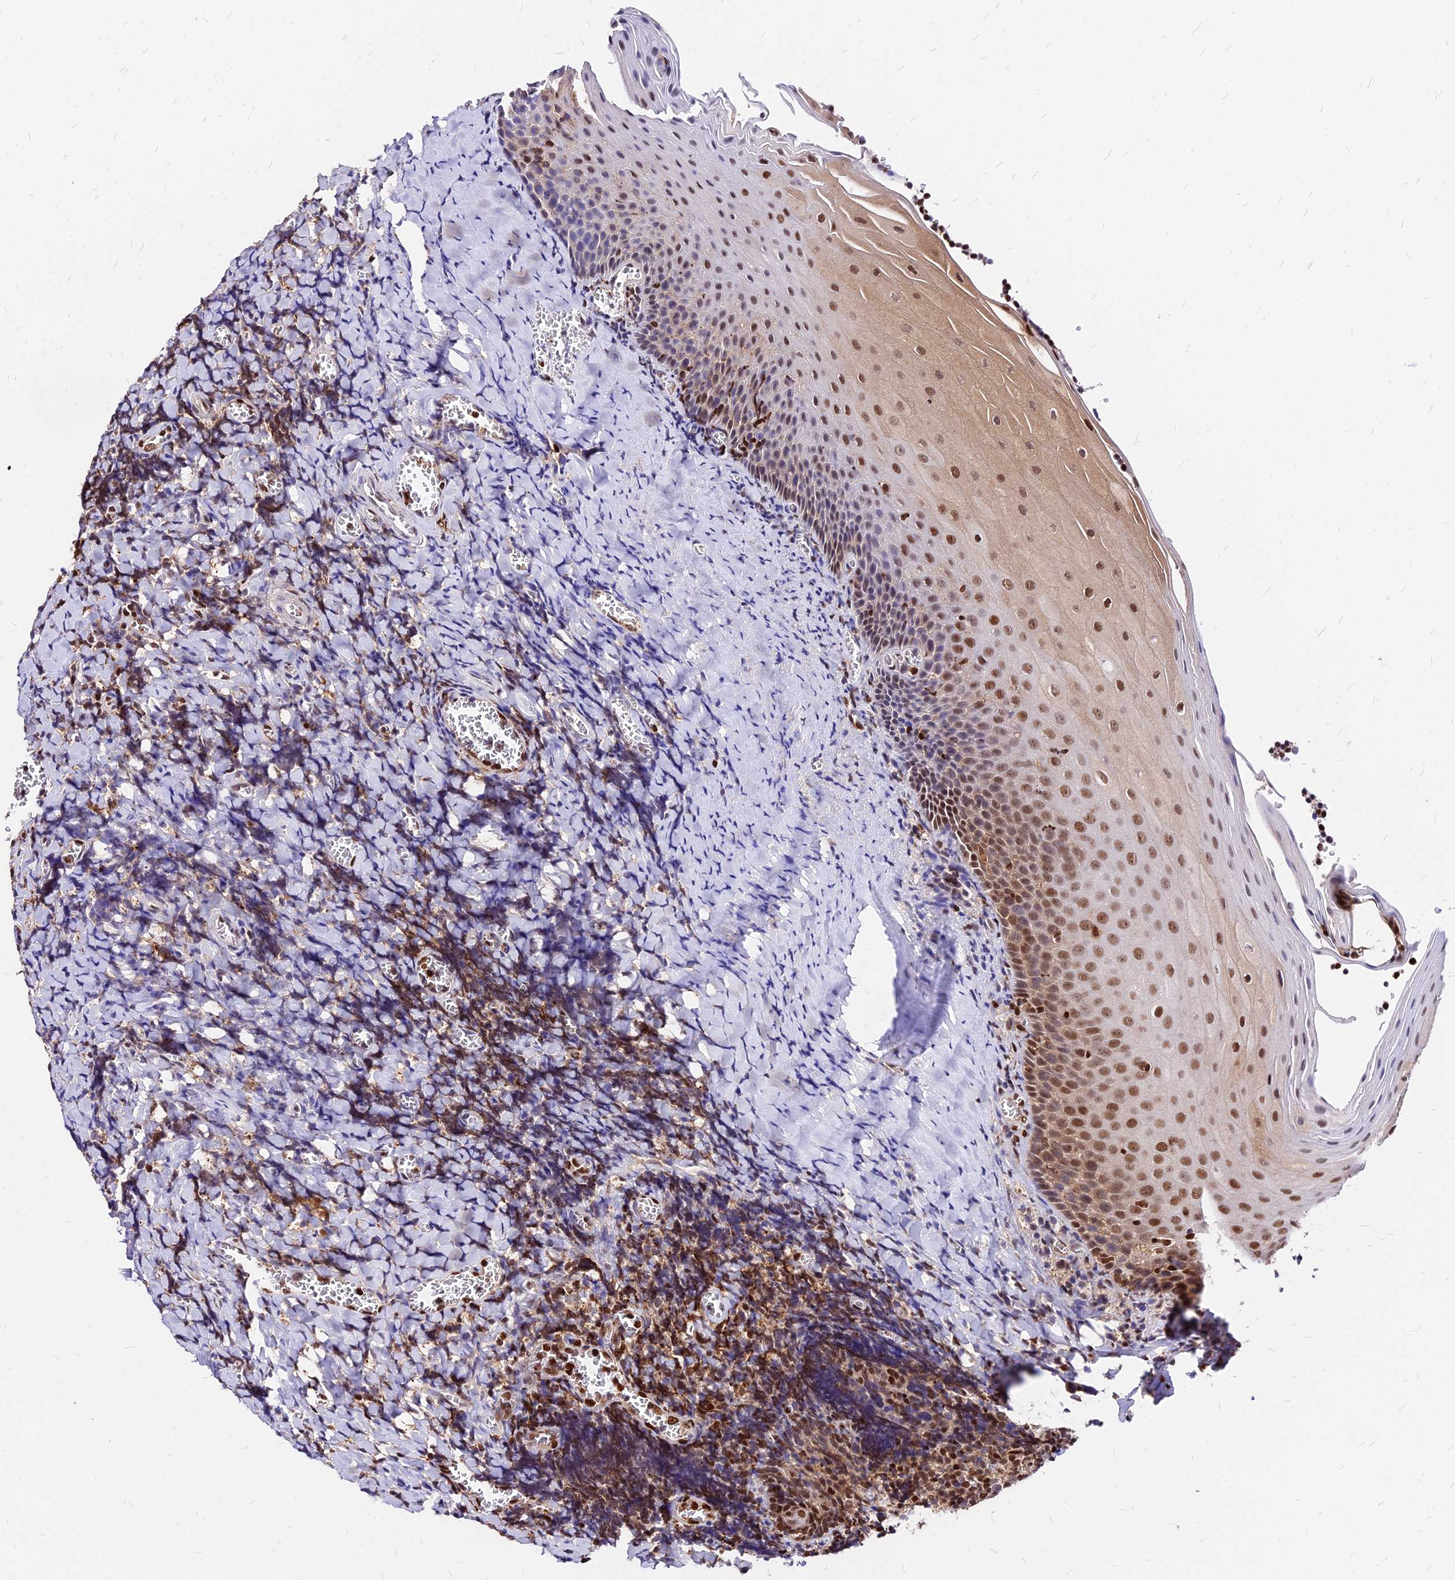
{"staining": {"intensity": "moderate", "quantity": "<25%", "location": "nuclear"}, "tissue": "tonsil", "cell_type": "Germinal center cells", "image_type": "normal", "snomed": [{"axis": "morphology", "description": "Normal tissue, NOS"}, {"axis": "topography", "description": "Tonsil"}], "caption": "The micrograph demonstrates staining of benign tonsil, revealing moderate nuclear protein staining (brown color) within germinal center cells. The protein of interest is shown in brown color, while the nuclei are stained blue.", "gene": "PAXX", "patient": {"sex": "male", "age": 27}}